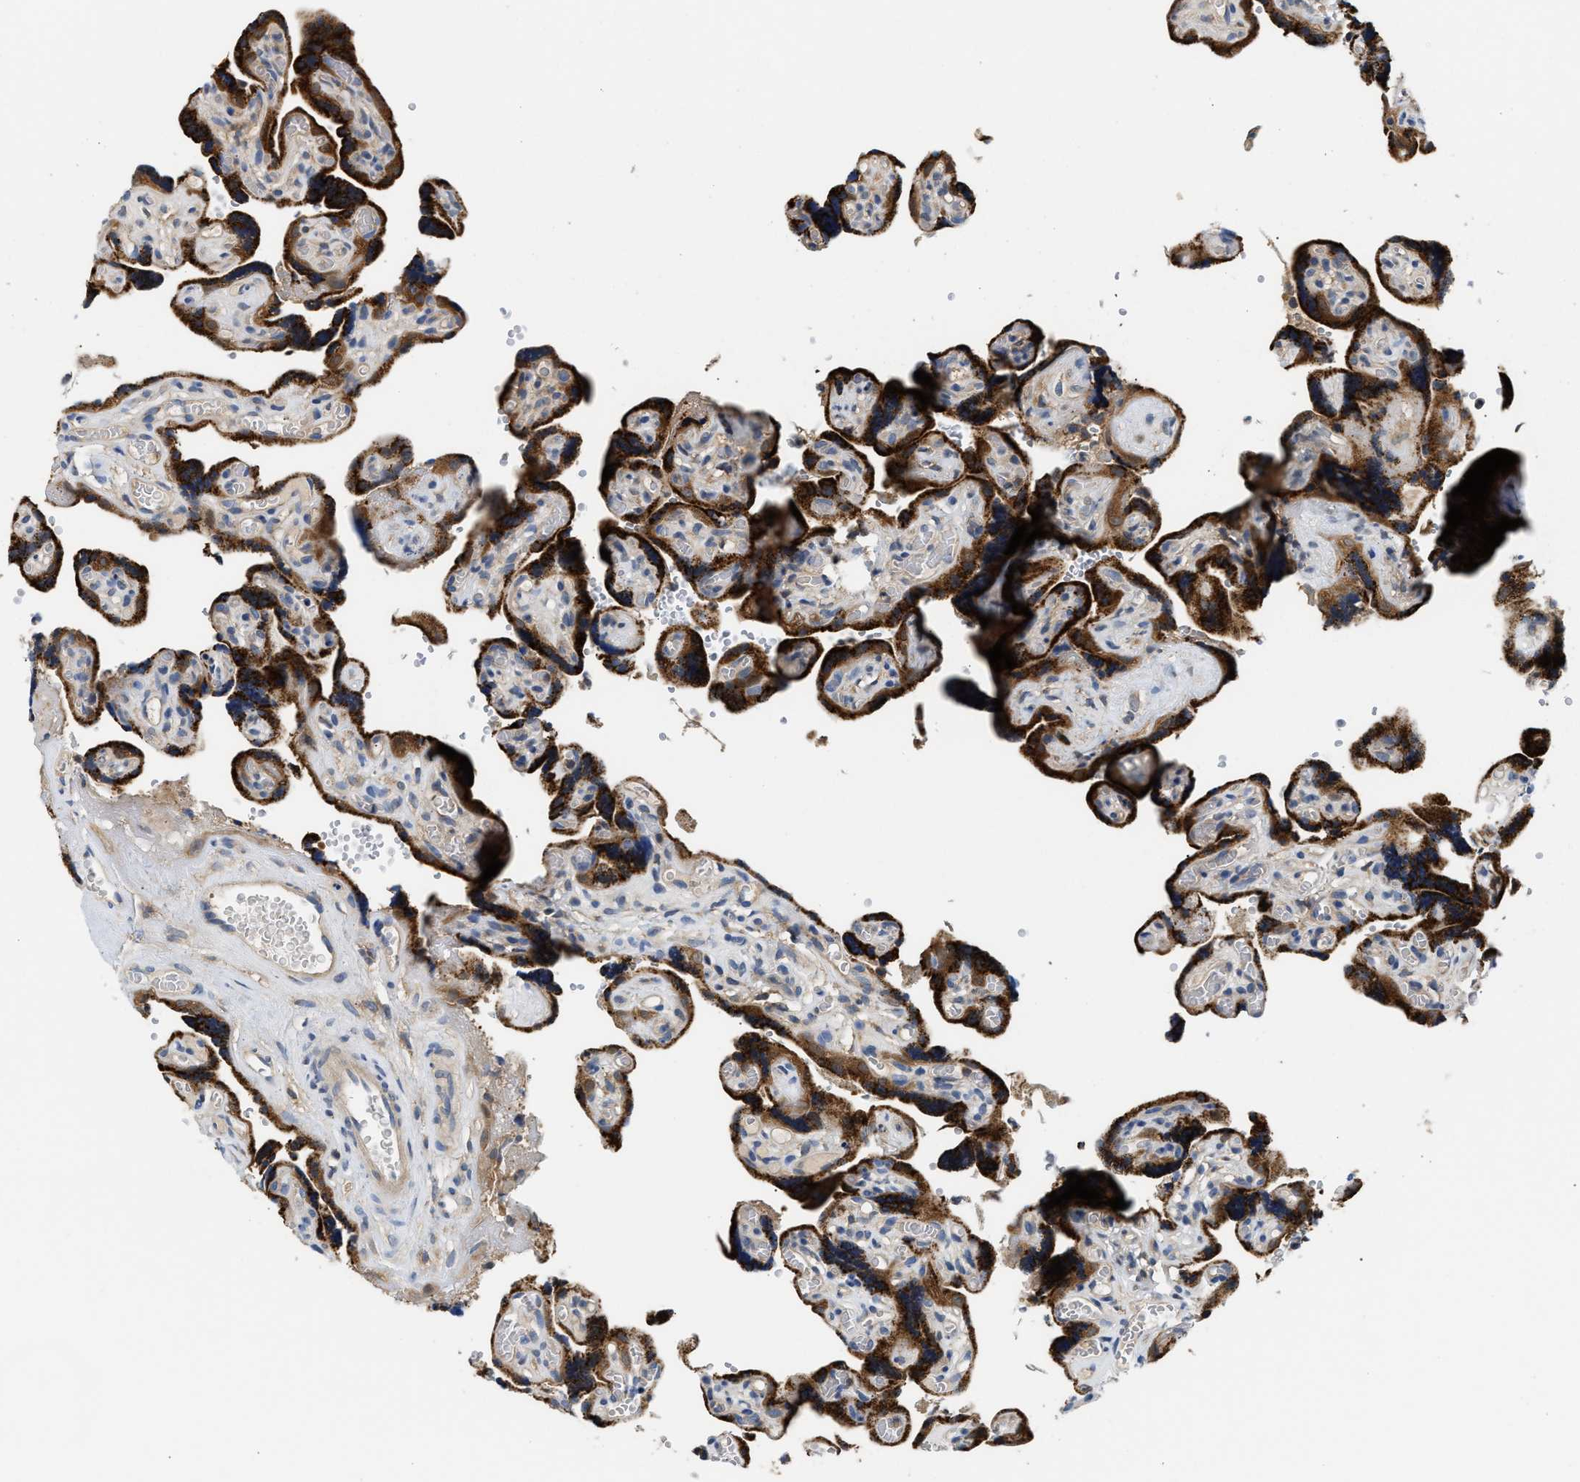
{"staining": {"intensity": "strong", "quantity": ">75%", "location": "cytoplasmic/membranous"}, "tissue": "placenta", "cell_type": "Decidual cells", "image_type": "normal", "snomed": [{"axis": "morphology", "description": "Normal tissue, NOS"}, {"axis": "topography", "description": "Placenta"}], "caption": "A brown stain labels strong cytoplasmic/membranous staining of a protein in decidual cells of unremarkable human placenta.", "gene": "CCM2", "patient": {"sex": "female", "age": 30}}